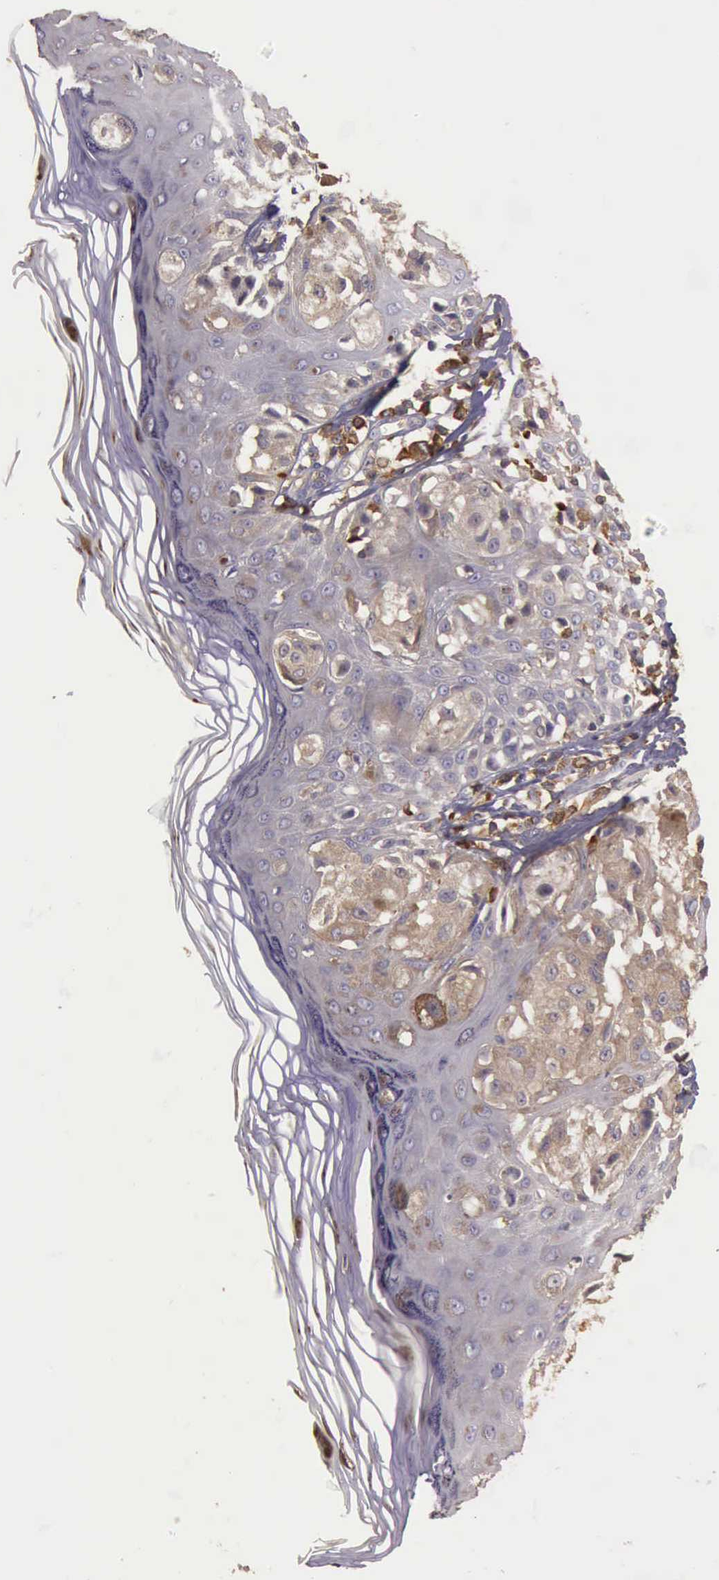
{"staining": {"intensity": "weak", "quantity": "25%-75%", "location": "cytoplasmic/membranous"}, "tissue": "melanoma", "cell_type": "Tumor cells", "image_type": "cancer", "snomed": [{"axis": "morphology", "description": "Malignant melanoma, NOS"}, {"axis": "topography", "description": "Skin"}], "caption": "A low amount of weak cytoplasmic/membranous positivity is seen in about 25%-75% of tumor cells in melanoma tissue. The protein is stained brown, and the nuclei are stained in blue (DAB (3,3'-diaminobenzidine) IHC with brightfield microscopy, high magnification).", "gene": "ARHGAP4", "patient": {"sex": "female", "age": 55}}